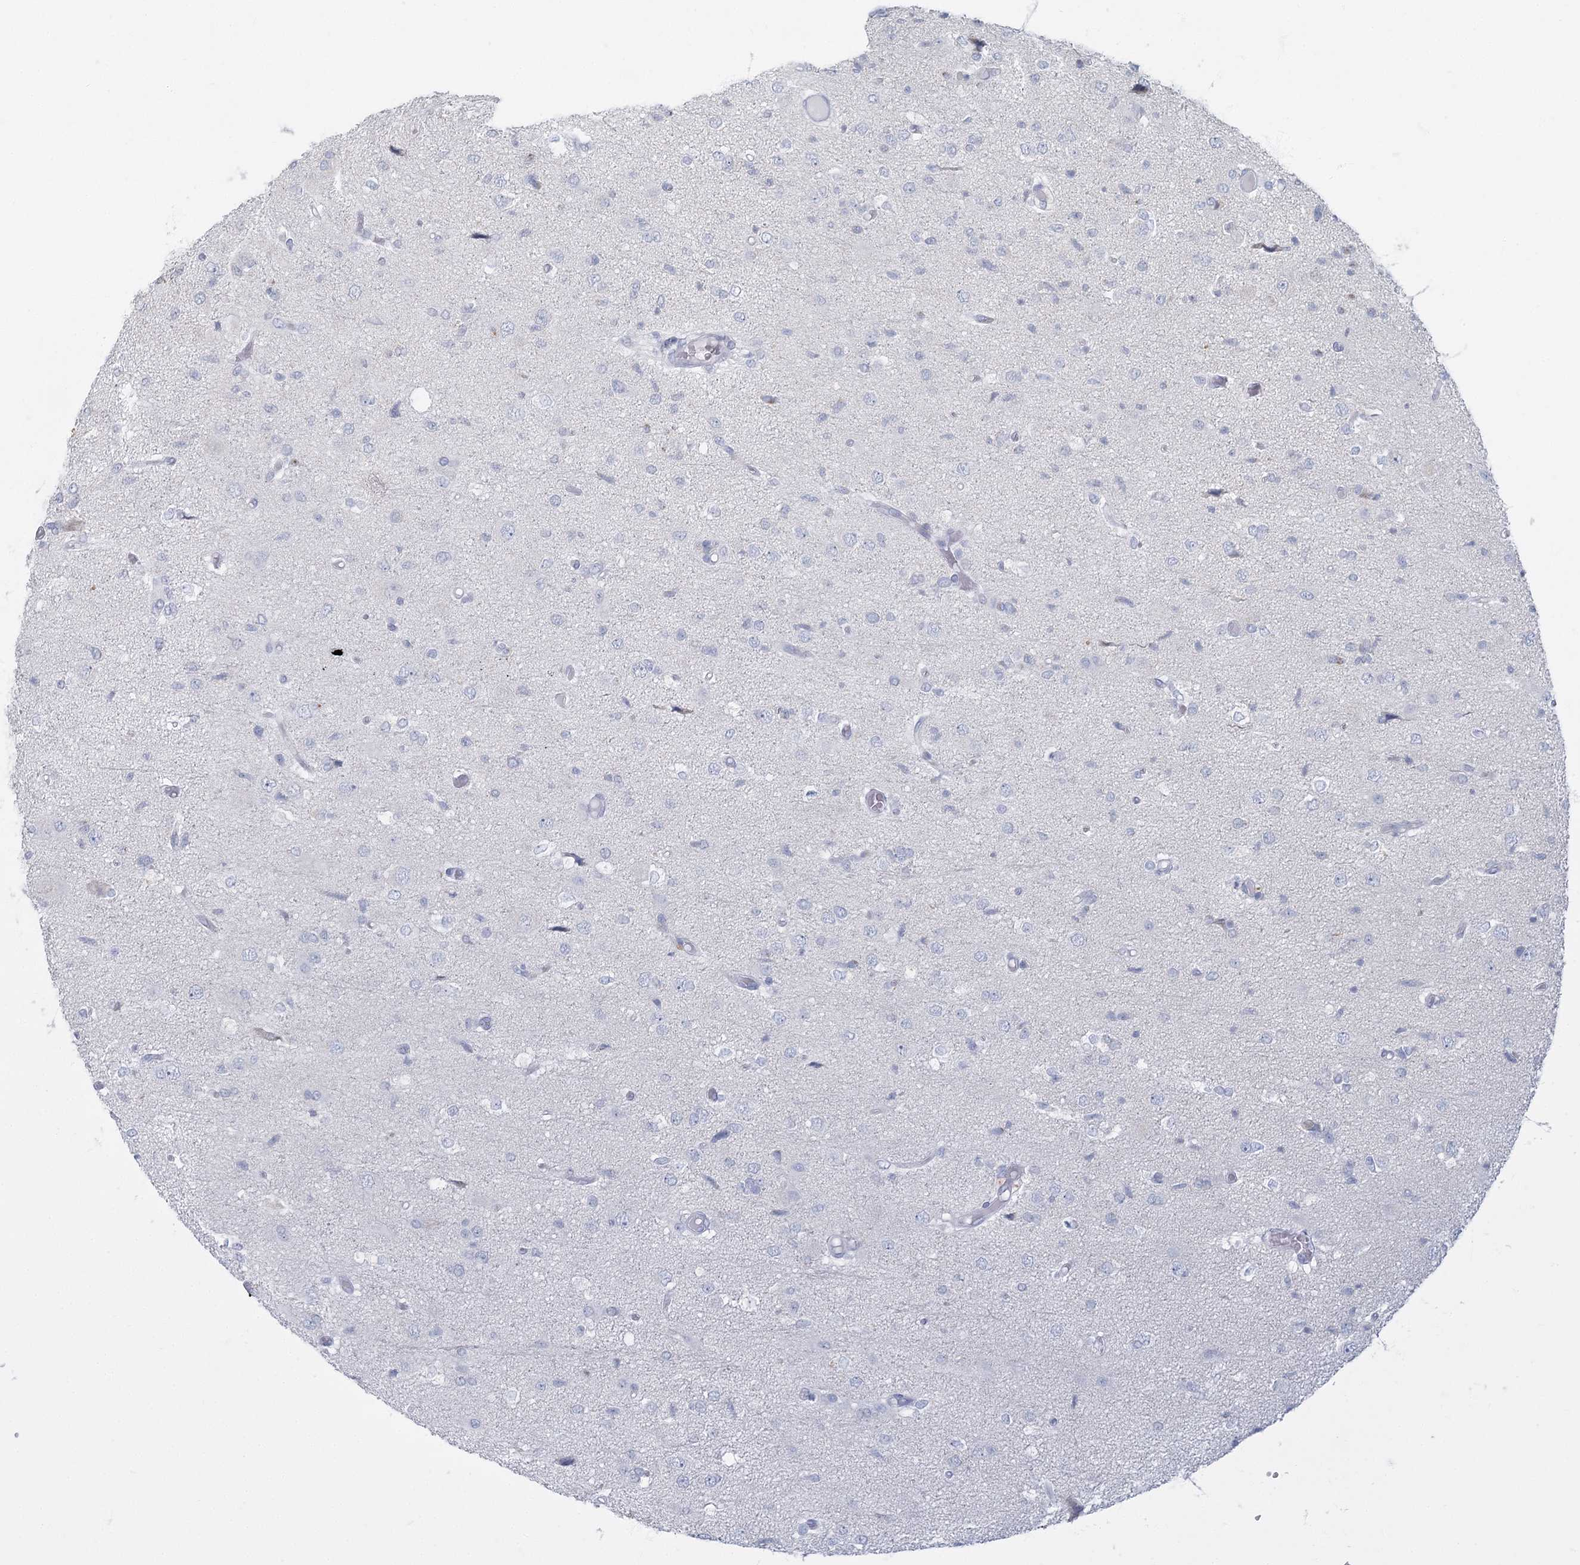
{"staining": {"intensity": "negative", "quantity": "none", "location": "none"}, "tissue": "glioma", "cell_type": "Tumor cells", "image_type": "cancer", "snomed": [{"axis": "morphology", "description": "Glioma, malignant, High grade"}, {"axis": "topography", "description": "Brain"}], "caption": "A micrograph of human glioma is negative for staining in tumor cells.", "gene": "FAM110C", "patient": {"sex": "female", "age": 59}}